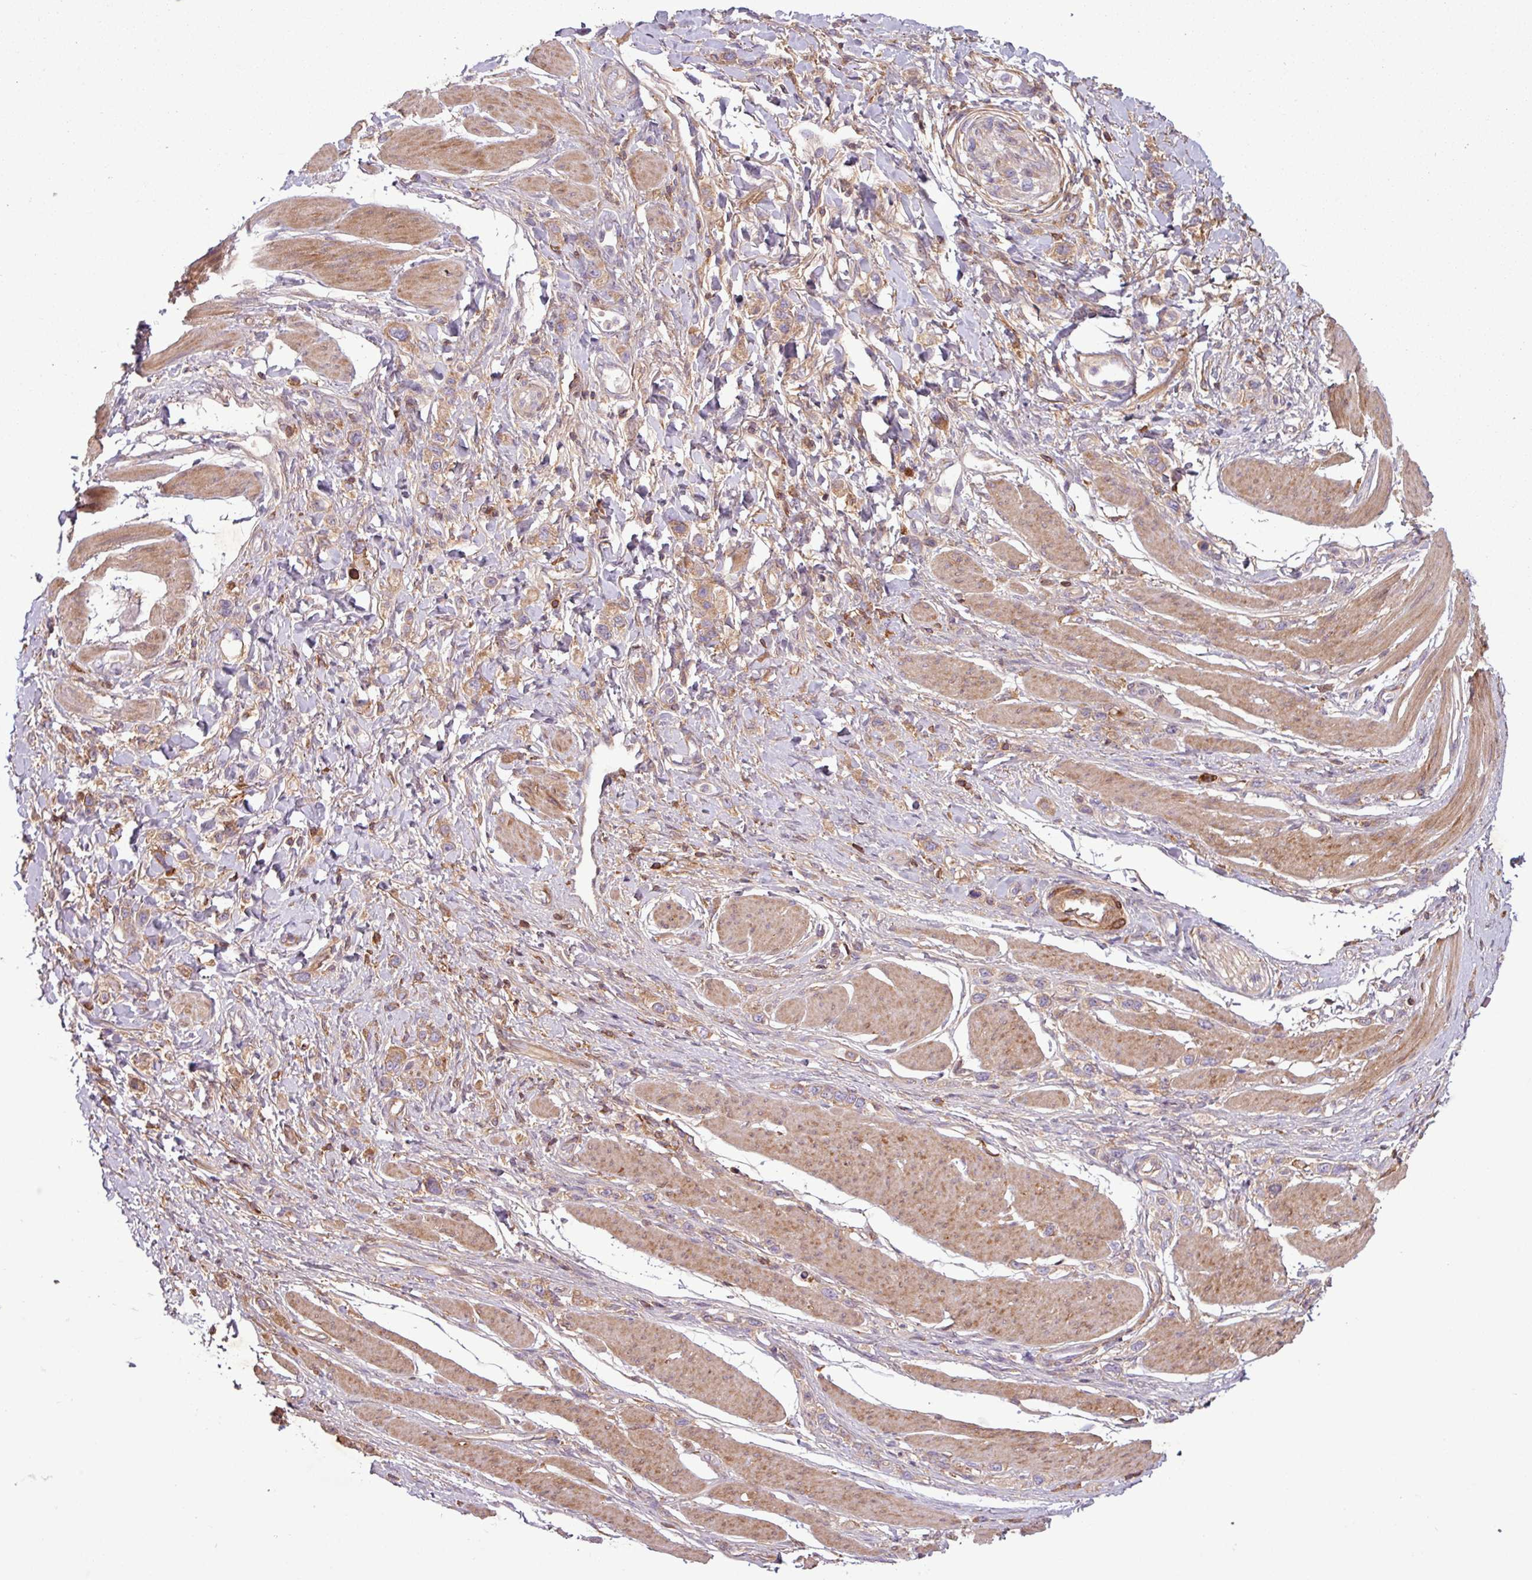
{"staining": {"intensity": "weak", "quantity": ">75%", "location": "cytoplasmic/membranous"}, "tissue": "stomach cancer", "cell_type": "Tumor cells", "image_type": "cancer", "snomed": [{"axis": "morphology", "description": "Adenocarcinoma, NOS"}, {"axis": "topography", "description": "Stomach"}], "caption": "A brown stain highlights weak cytoplasmic/membranous staining of a protein in human stomach cancer tumor cells. The staining was performed using DAB (3,3'-diaminobenzidine) to visualize the protein expression in brown, while the nuclei were stained in blue with hematoxylin (Magnification: 20x).", "gene": "C4B", "patient": {"sex": "female", "age": 65}}